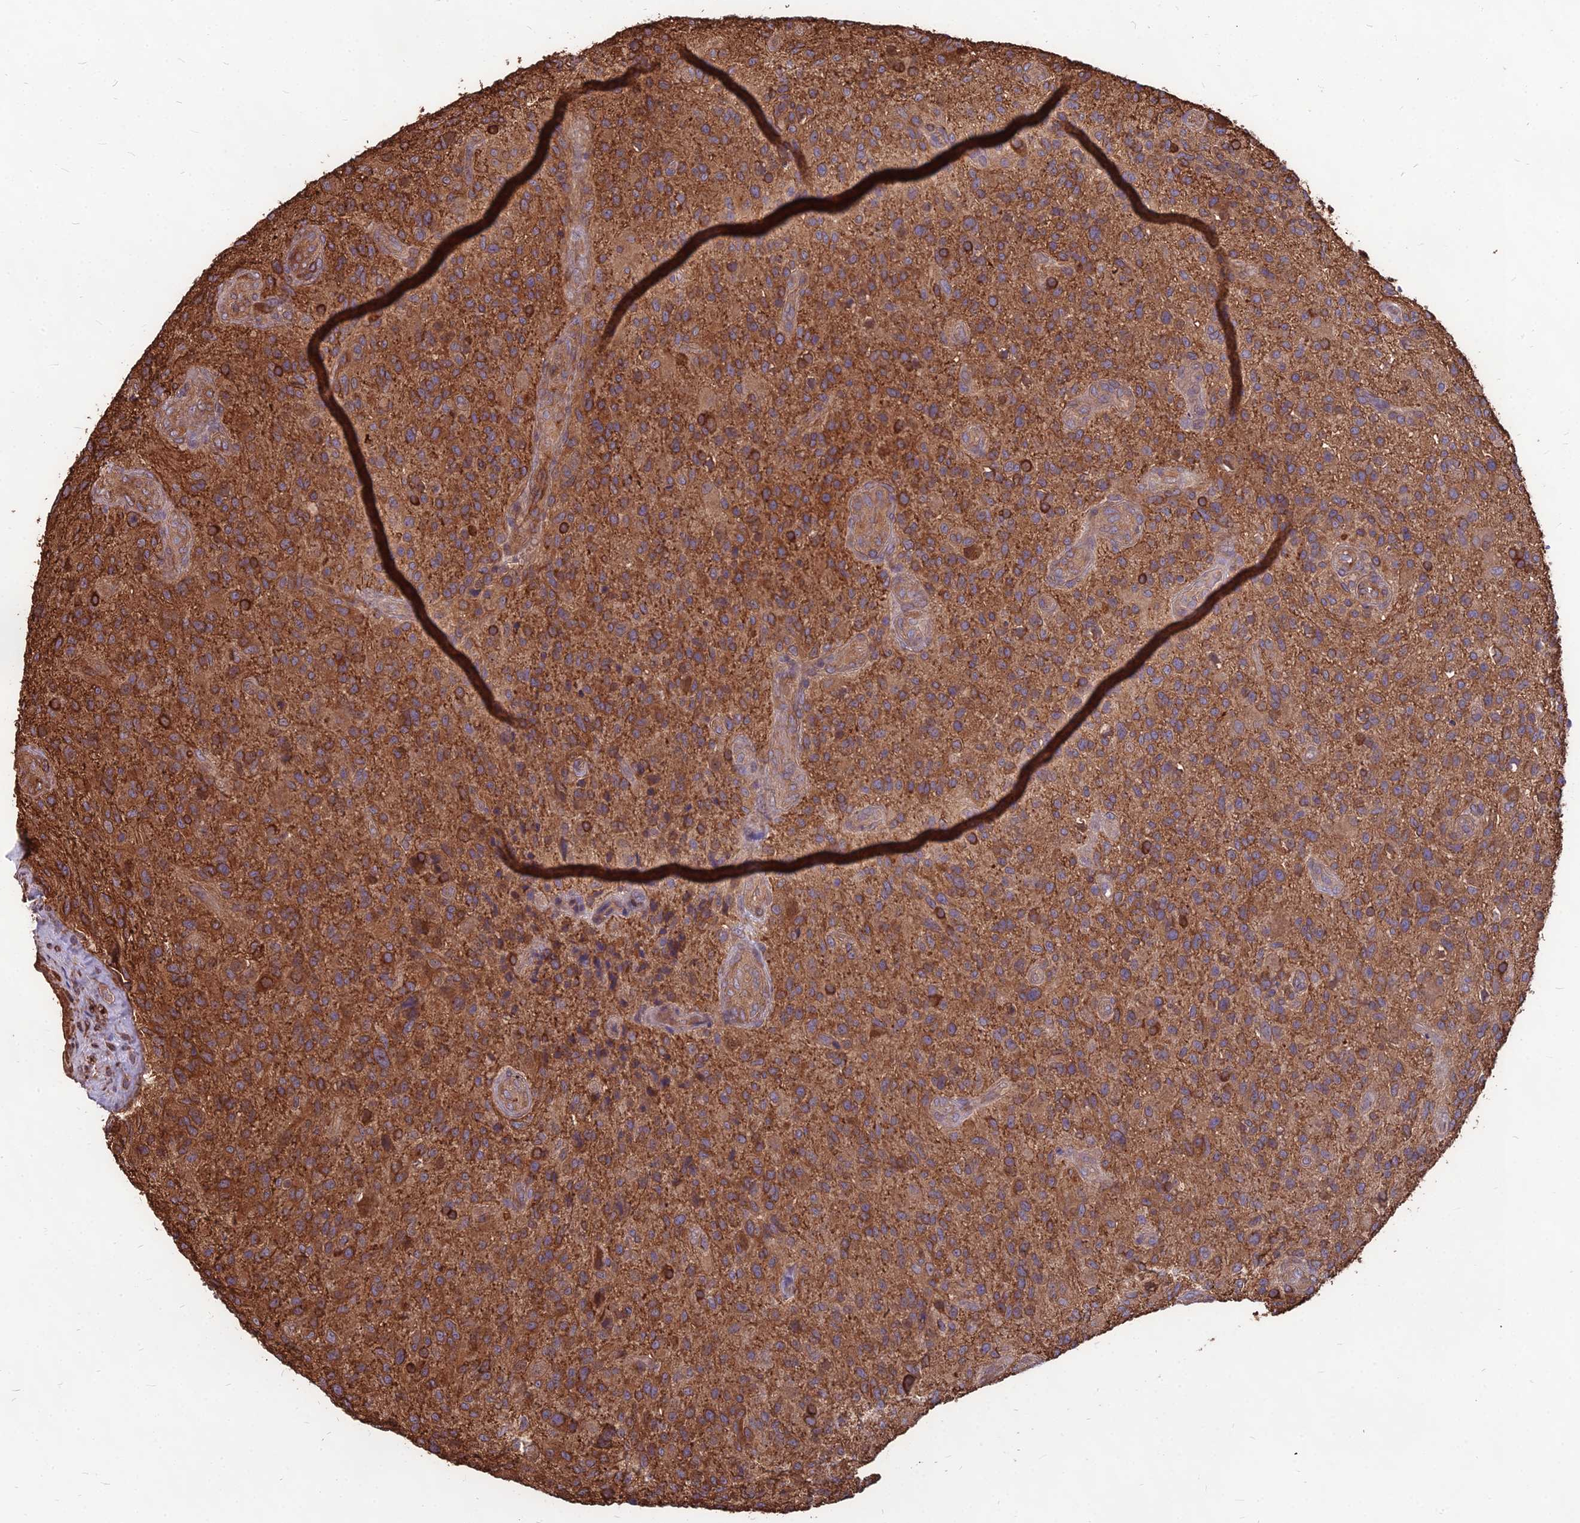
{"staining": {"intensity": "moderate", "quantity": "25%-75%", "location": "cytoplasmic/membranous"}, "tissue": "glioma", "cell_type": "Tumor cells", "image_type": "cancer", "snomed": [{"axis": "morphology", "description": "Glioma, malignant, High grade"}, {"axis": "topography", "description": "Brain"}], "caption": "Immunohistochemistry (IHC) (DAB) staining of malignant high-grade glioma displays moderate cytoplasmic/membranous protein positivity in approximately 25%-75% of tumor cells. Using DAB (3,3'-diaminobenzidine) (brown) and hematoxylin (blue) stains, captured at high magnification using brightfield microscopy.", "gene": "LSM6", "patient": {"sex": "male", "age": 47}}